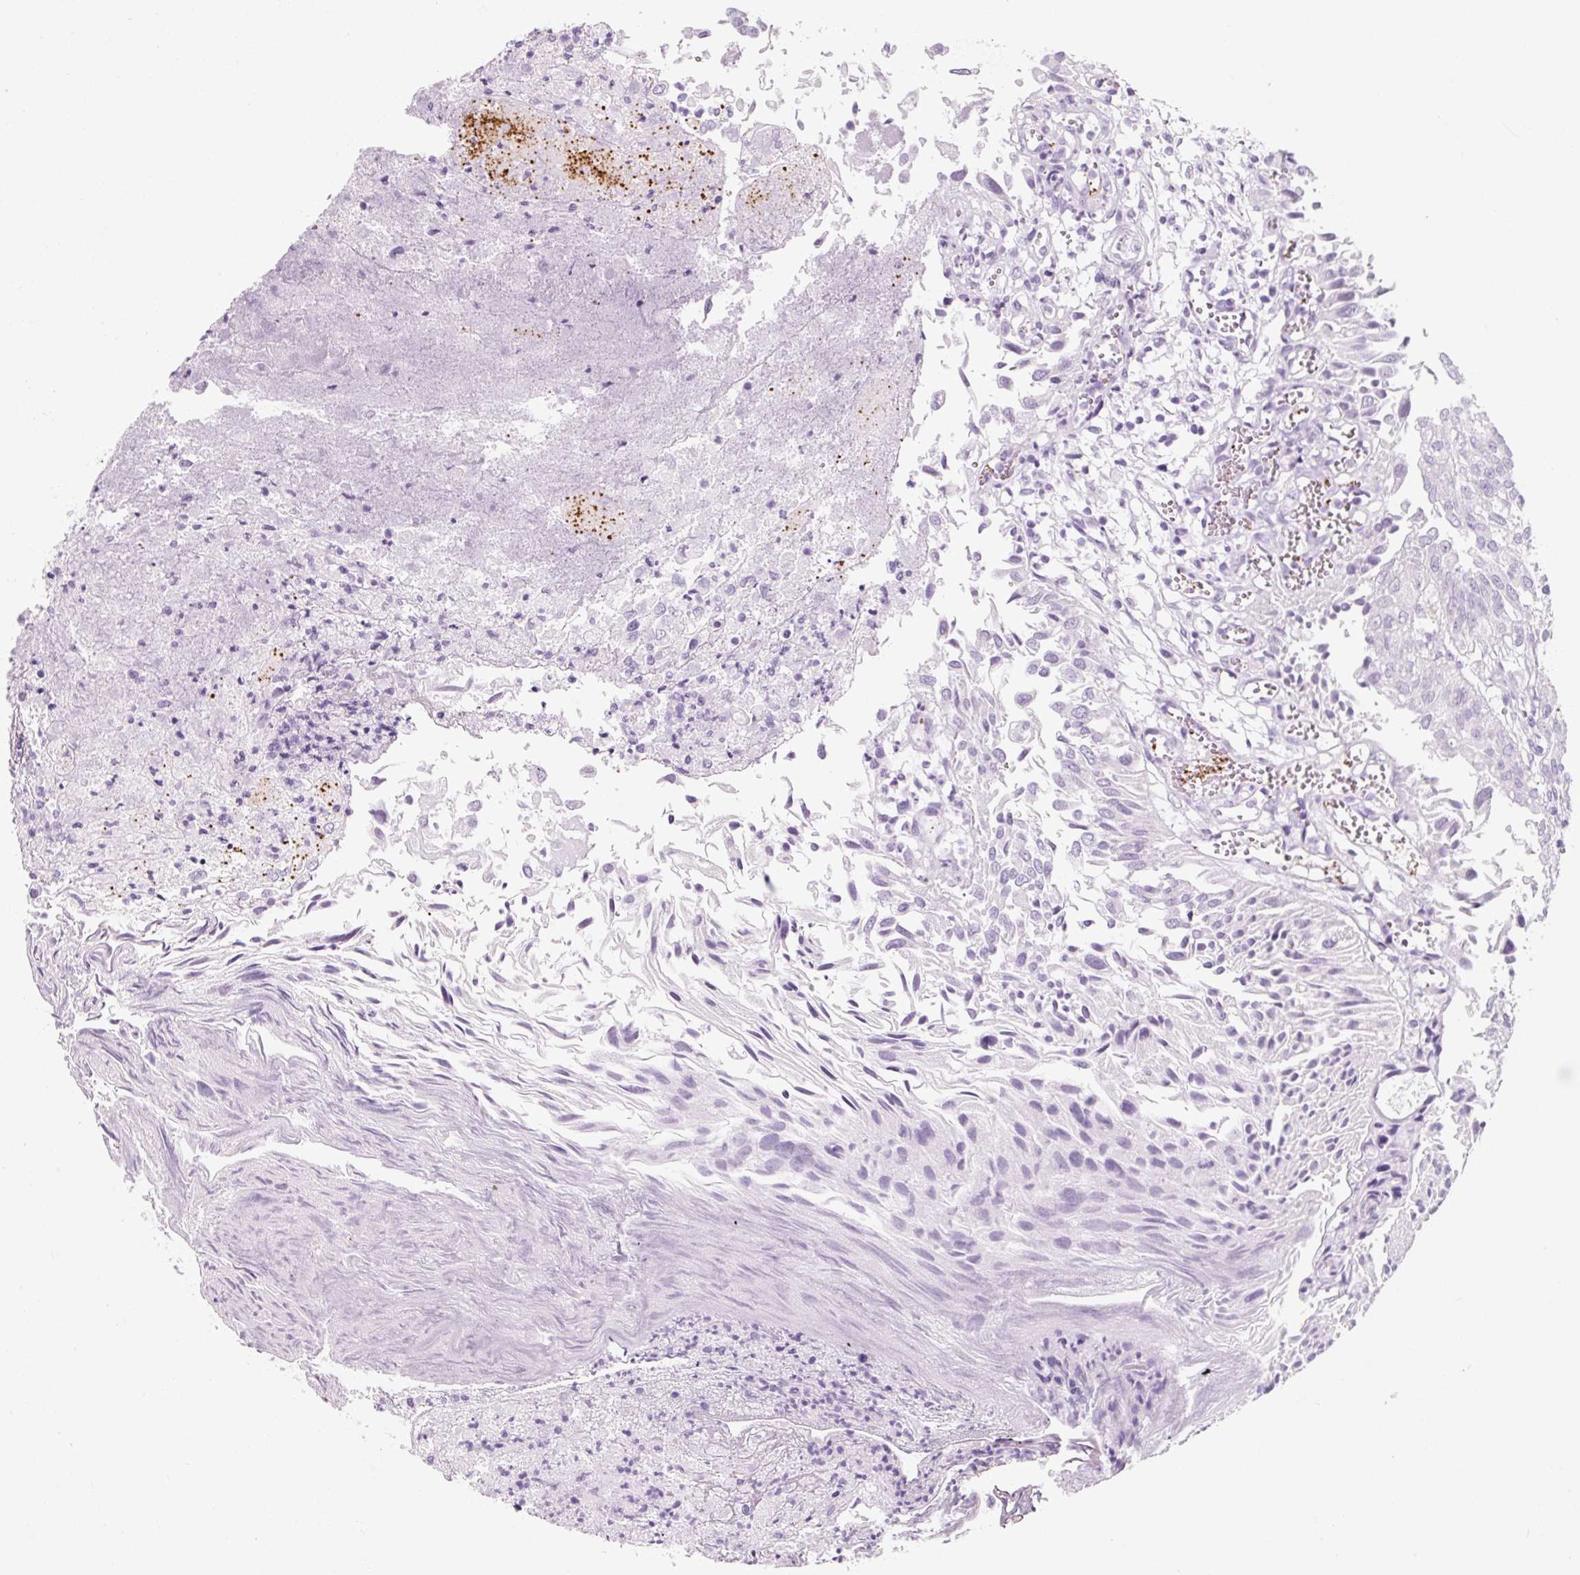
{"staining": {"intensity": "negative", "quantity": "none", "location": "none"}, "tissue": "urothelial cancer", "cell_type": "Tumor cells", "image_type": "cancer", "snomed": [{"axis": "morphology", "description": "Urothelial carcinoma, Low grade"}, {"axis": "topography", "description": "Urinary bladder"}], "caption": "IHC photomicrograph of neoplastic tissue: urothelial carcinoma (low-grade) stained with DAB (3,3'-diaminobenzidine) displays no significant protein positivity in tumor cells.", "gene": "PF4V1", "patient": {"sex": "female", "age": 89}}